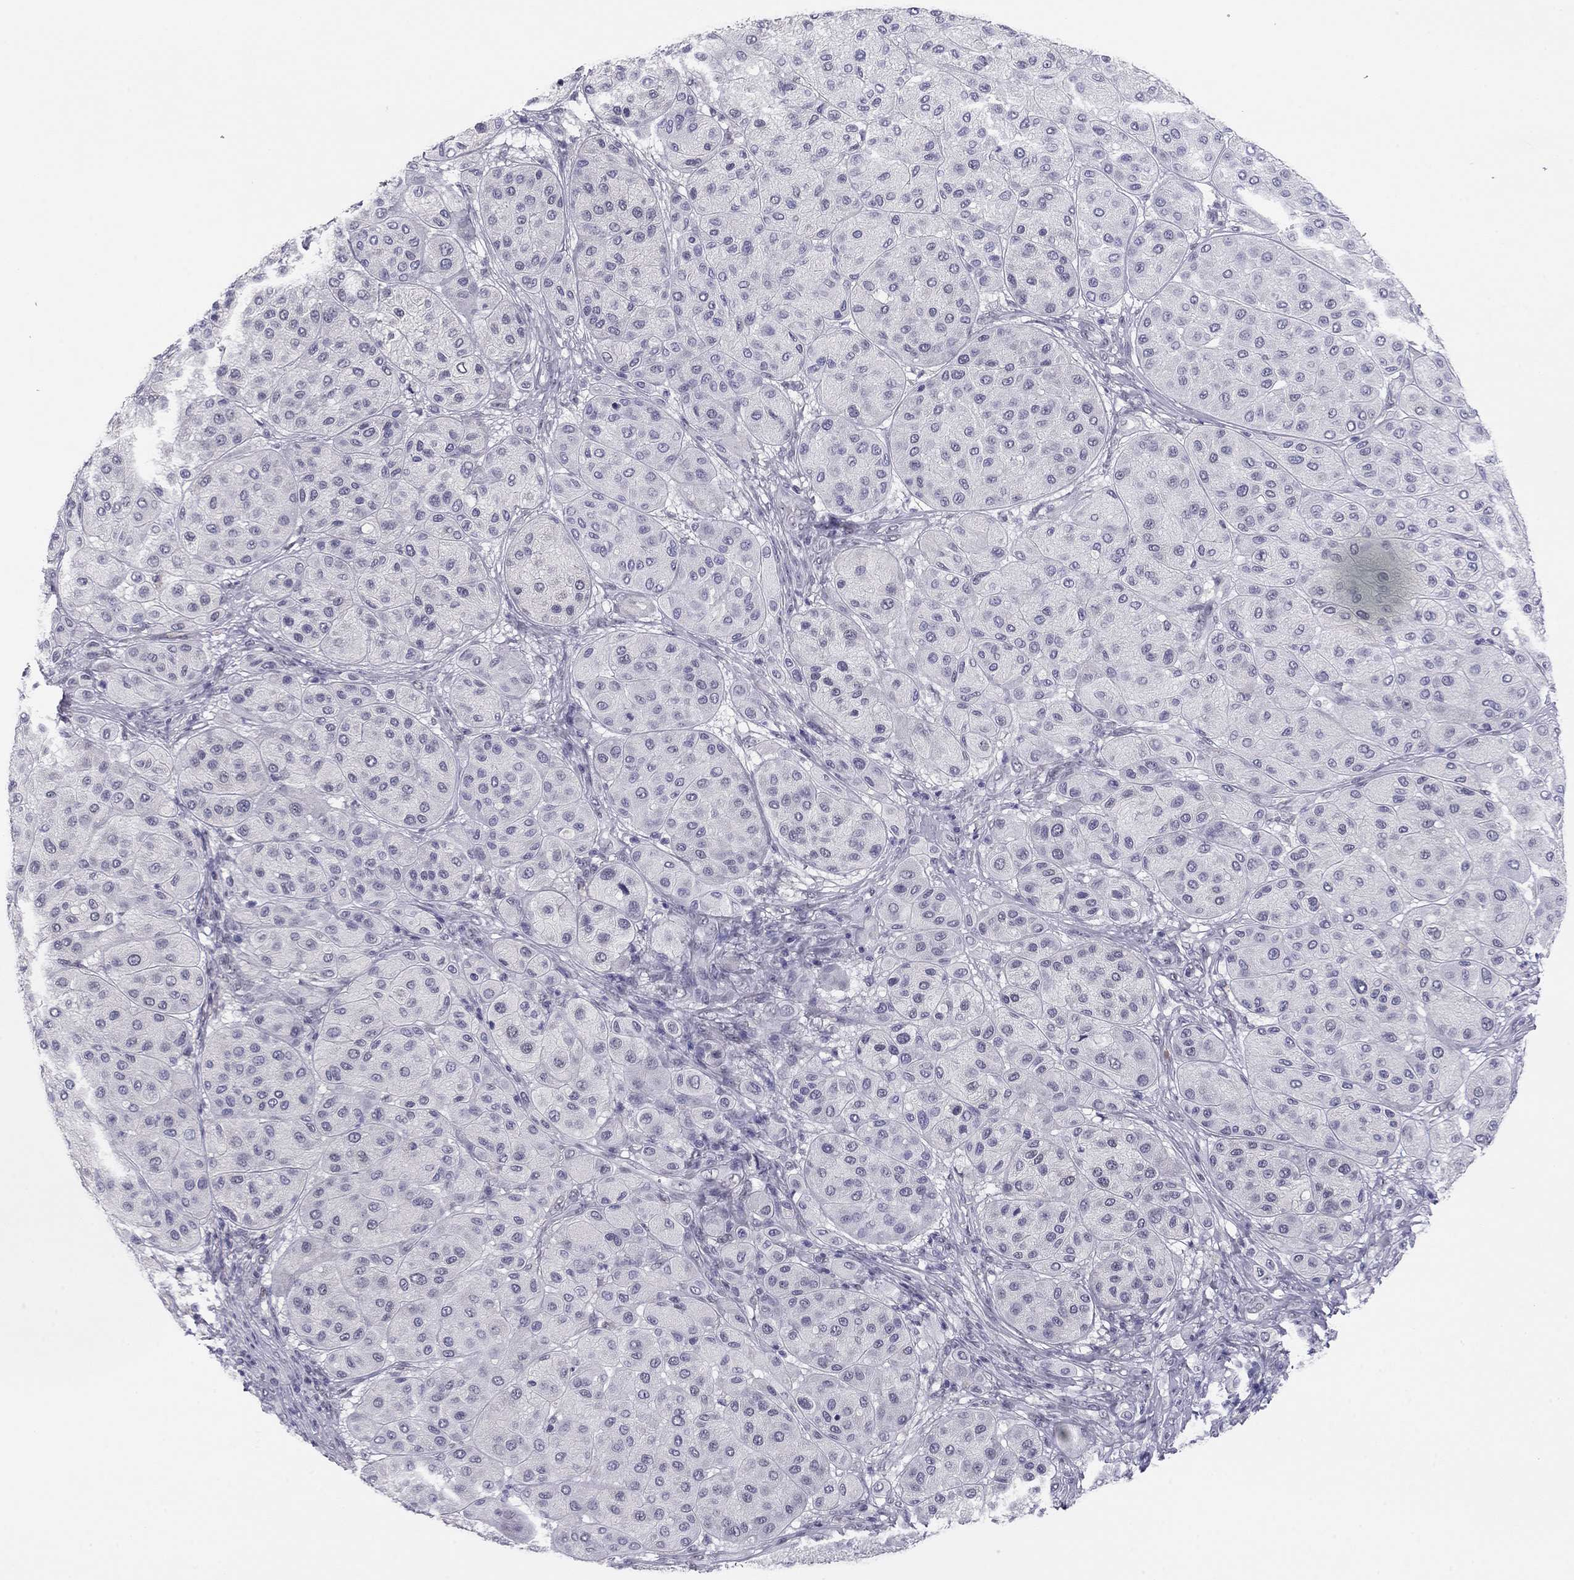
{"staining": {"intensity": "negative", "quantity": "none", "location": "none"}, "tissue": "melanoma", "cell_type": "Tumor cells", "image_type": "cancer", "snomed": [{"axis": "morphology", "description": "Malignant melanoma, Metastatic site"}, {"axis": "topography", "description": "Smooth muscle"}], "caption": "The histopathology image demonstrates no staining of tumor cells in malignant melanoma (metastatic site). The staining is performed using DAB brown chromogen with nuclei counter-stained in using hematoxylin.", "gene": "DOT1L", "patient": {"sex": "male", "age": 41}}